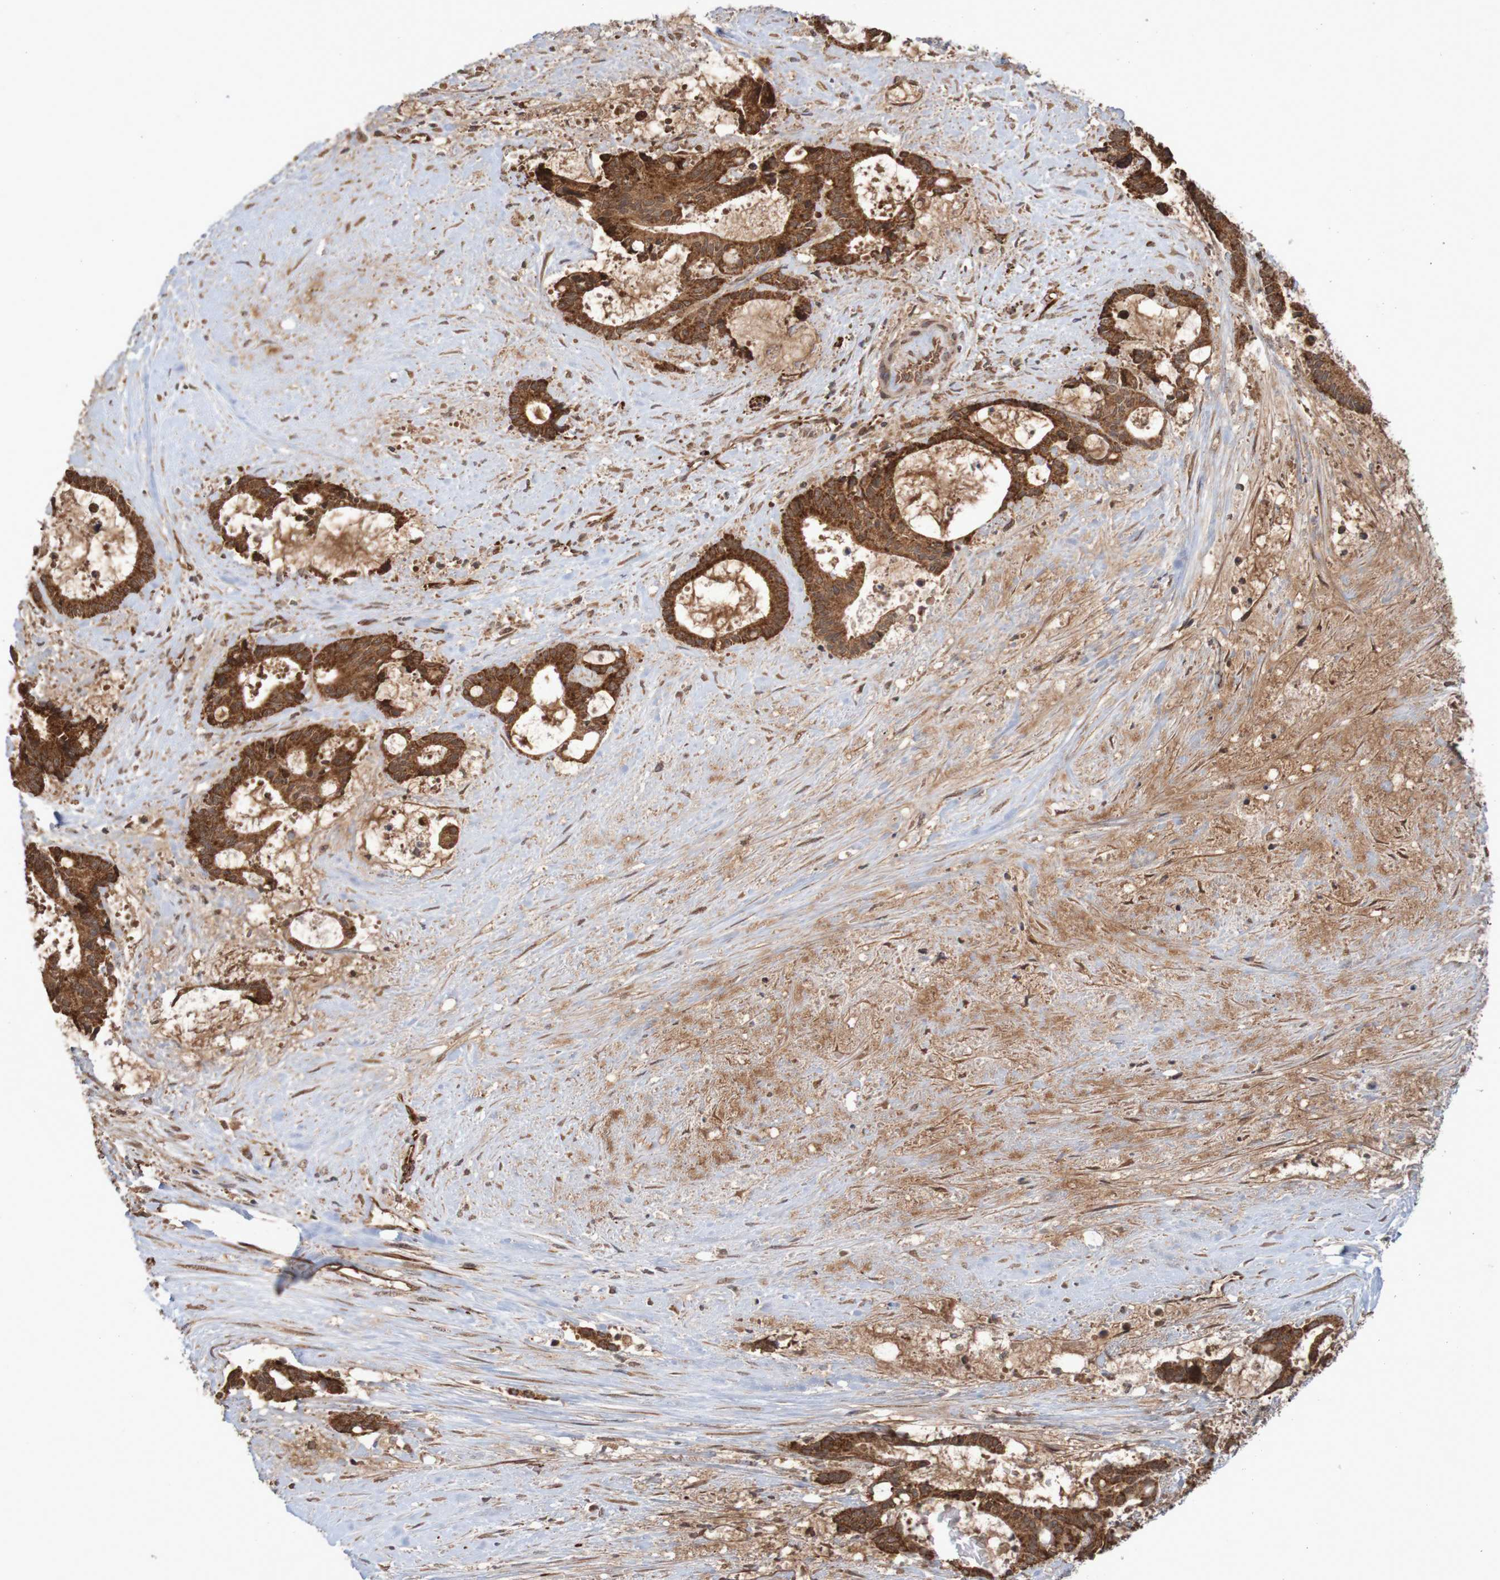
{"staining": {"intensity": "strong", "quantity": ">75%", "location": "cytoplasmic/membranous"}, "tissue": "liver cancer", "cell_type": "Tumor cells", "image_type": "cancer", "snomed": [{"axis": "morphology", "description": "Normal tissue, NOS"}, {"axis": "morphology", "description": "Cholangiocarcinoma"}, {"axis": "topography", "description": "Liver"}, {"axis": "topography", "description": "Peripheral nerve tissue"}], "caption": "Approximately >75% of tumor cells in human liver cholangiocarcinoma demonstrate strong cytoplasmic/membranous protein expression as visualized by brown immunohistochemical staining.", "gene": "MRPL52", "patient": {"sex": "female", "age": 73}}